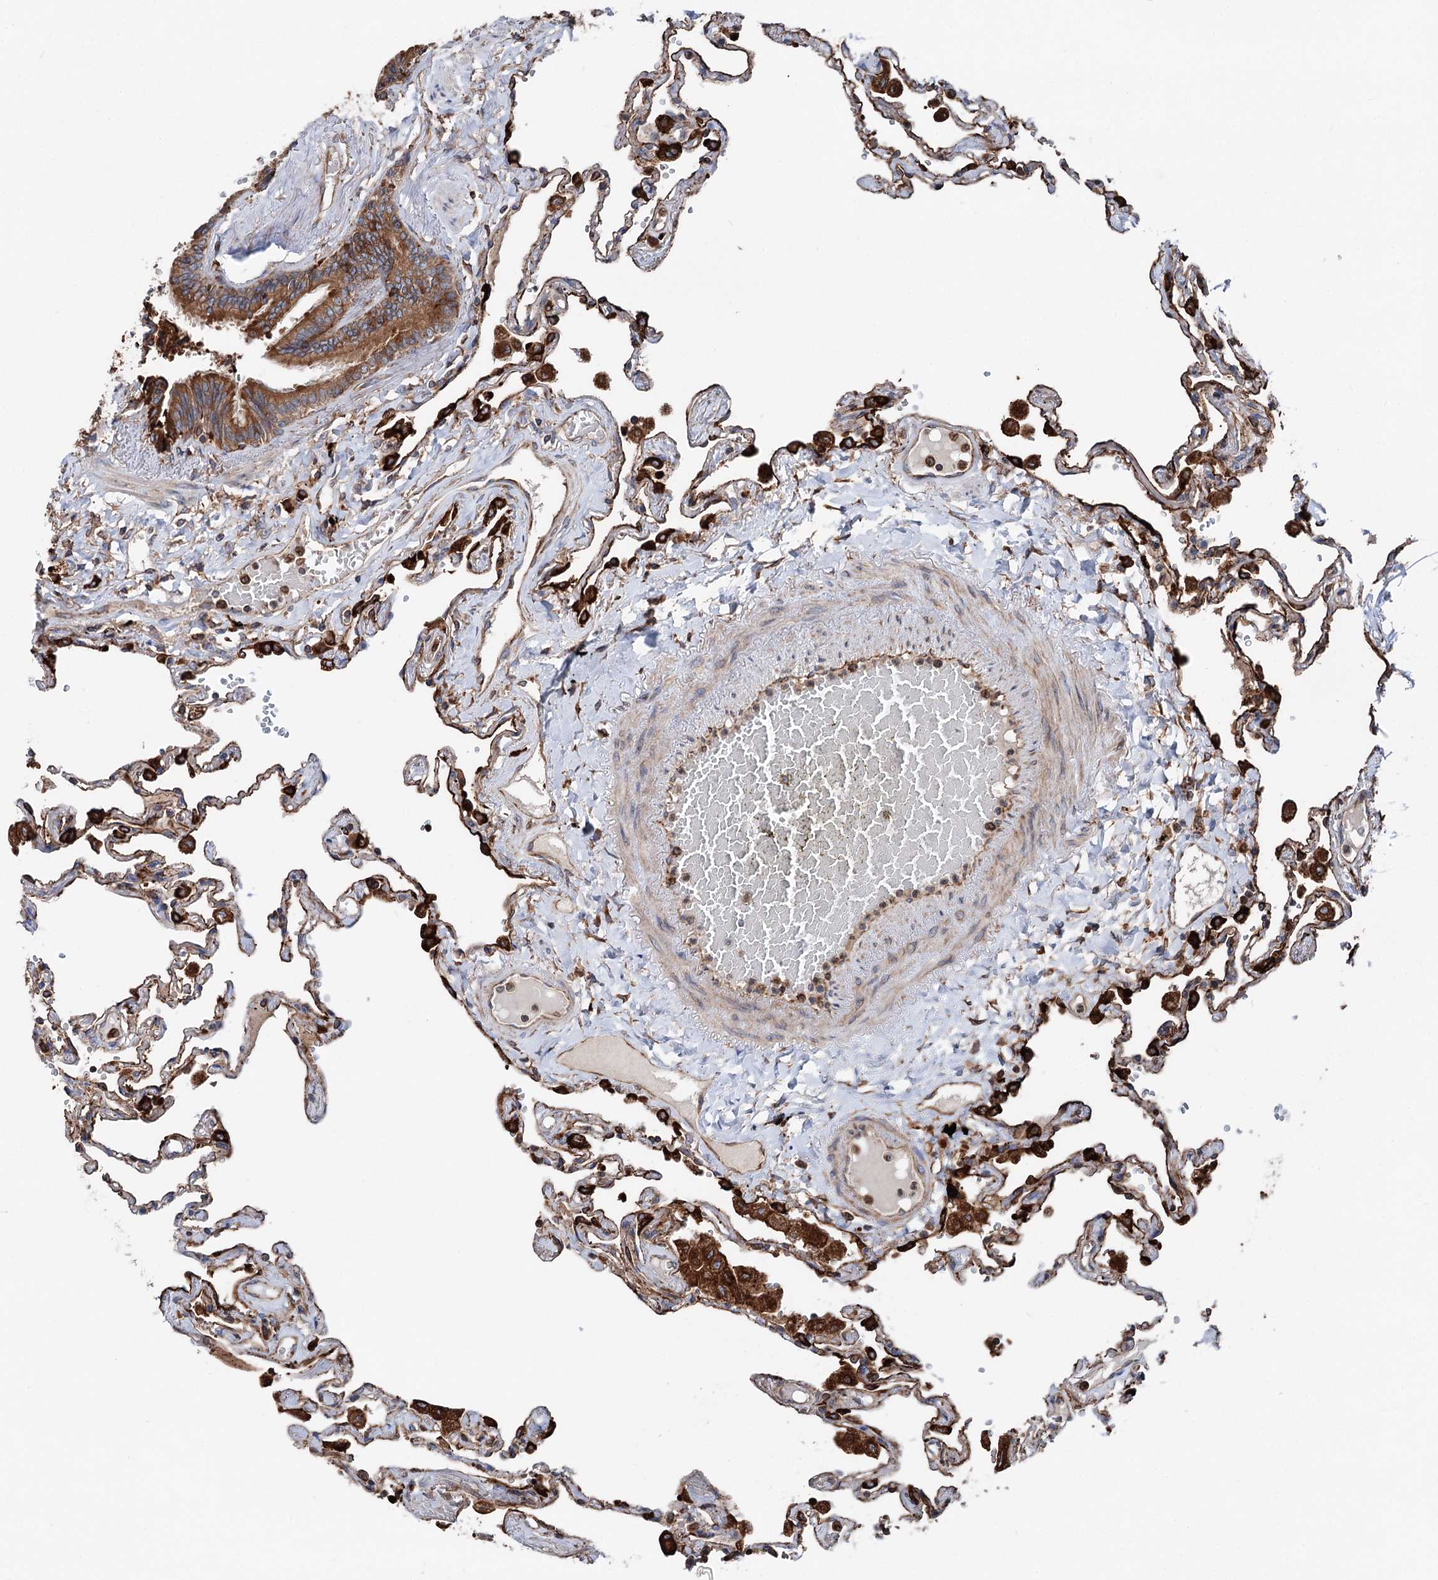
{"staining": {"intensity": "strong", "quantity": "25%-75%", "location": "cytoplasmic/membranous"}, "tissue": "lung", "cell_type": "Alveolar cells", "image_type": "normal", "snomed": [{"axis": "morphology", "description": "Normal tissue, NOS"}, {"axis": "topography", "description": "Lung"}], "caption": "Immunohistochemical staining of benign human lung shows 25%-75% levels of strong cytoplasmic/membranous protein positivity in about 25%-75% of alveolar cells. The protein of interest is shown in brown color, while the nuclei are stained blue.", "gene": "ERP29", "patient": {"sex": "female", "age": 67}}